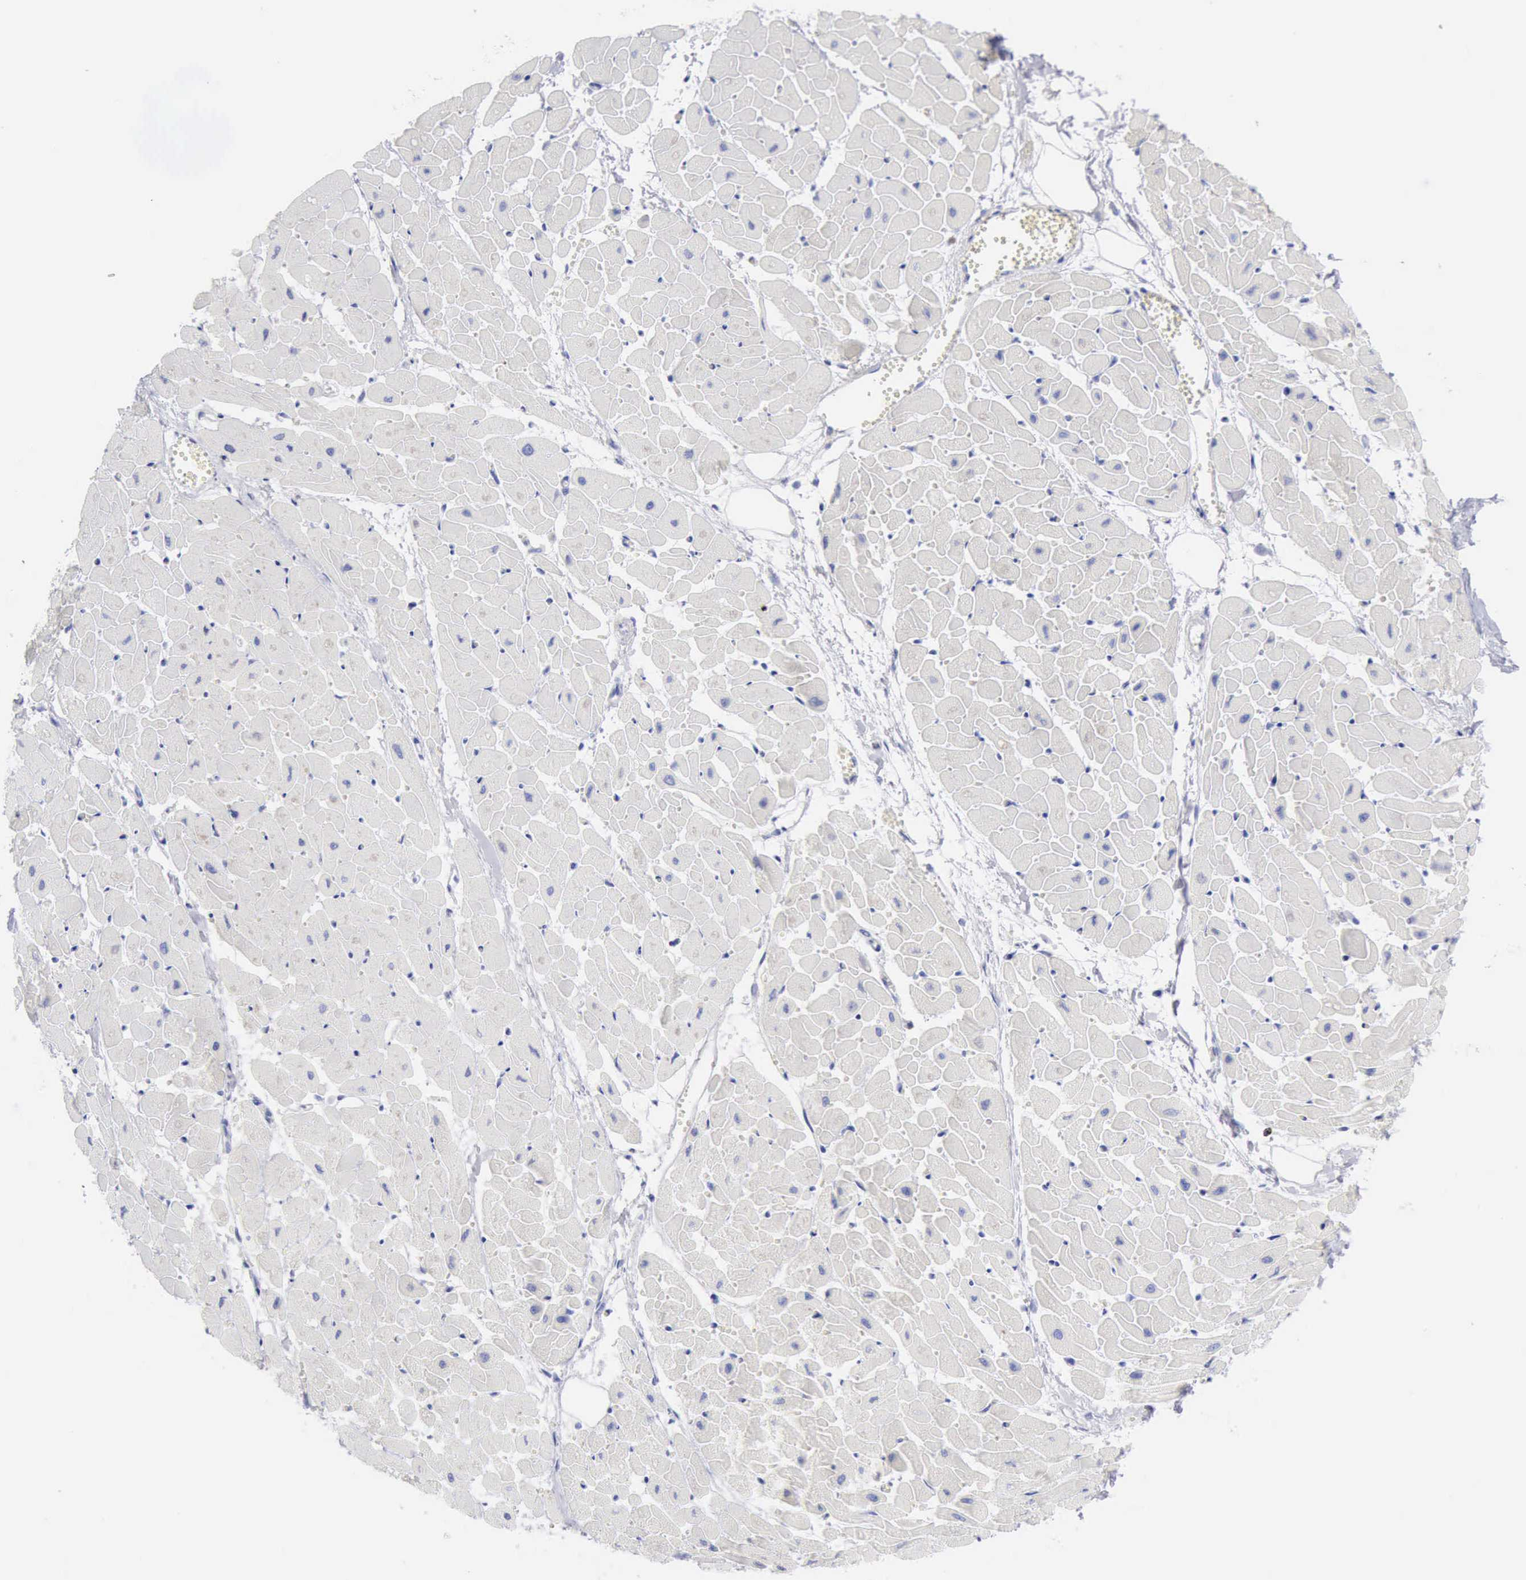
{"staining": {"intensity": "negative", "quantity": "none", "location": "none"}, "tissue": "heart muscle", "cell_type": "Cardiomyocytes", "image_type": "normal", "snomed": [{"axis": "morphology", "description": "Normal tissue, NOS"}, {"axis": "topography", "description": "Heart"}], "caption": "High power microscopy photomicrograph of an immunohistochemistry image of unremarkable heart muscle, revealing no significant staining in cardiomyocytes.", "gene": "GZMB", "patient": {"sex": "female", "age": 19}}